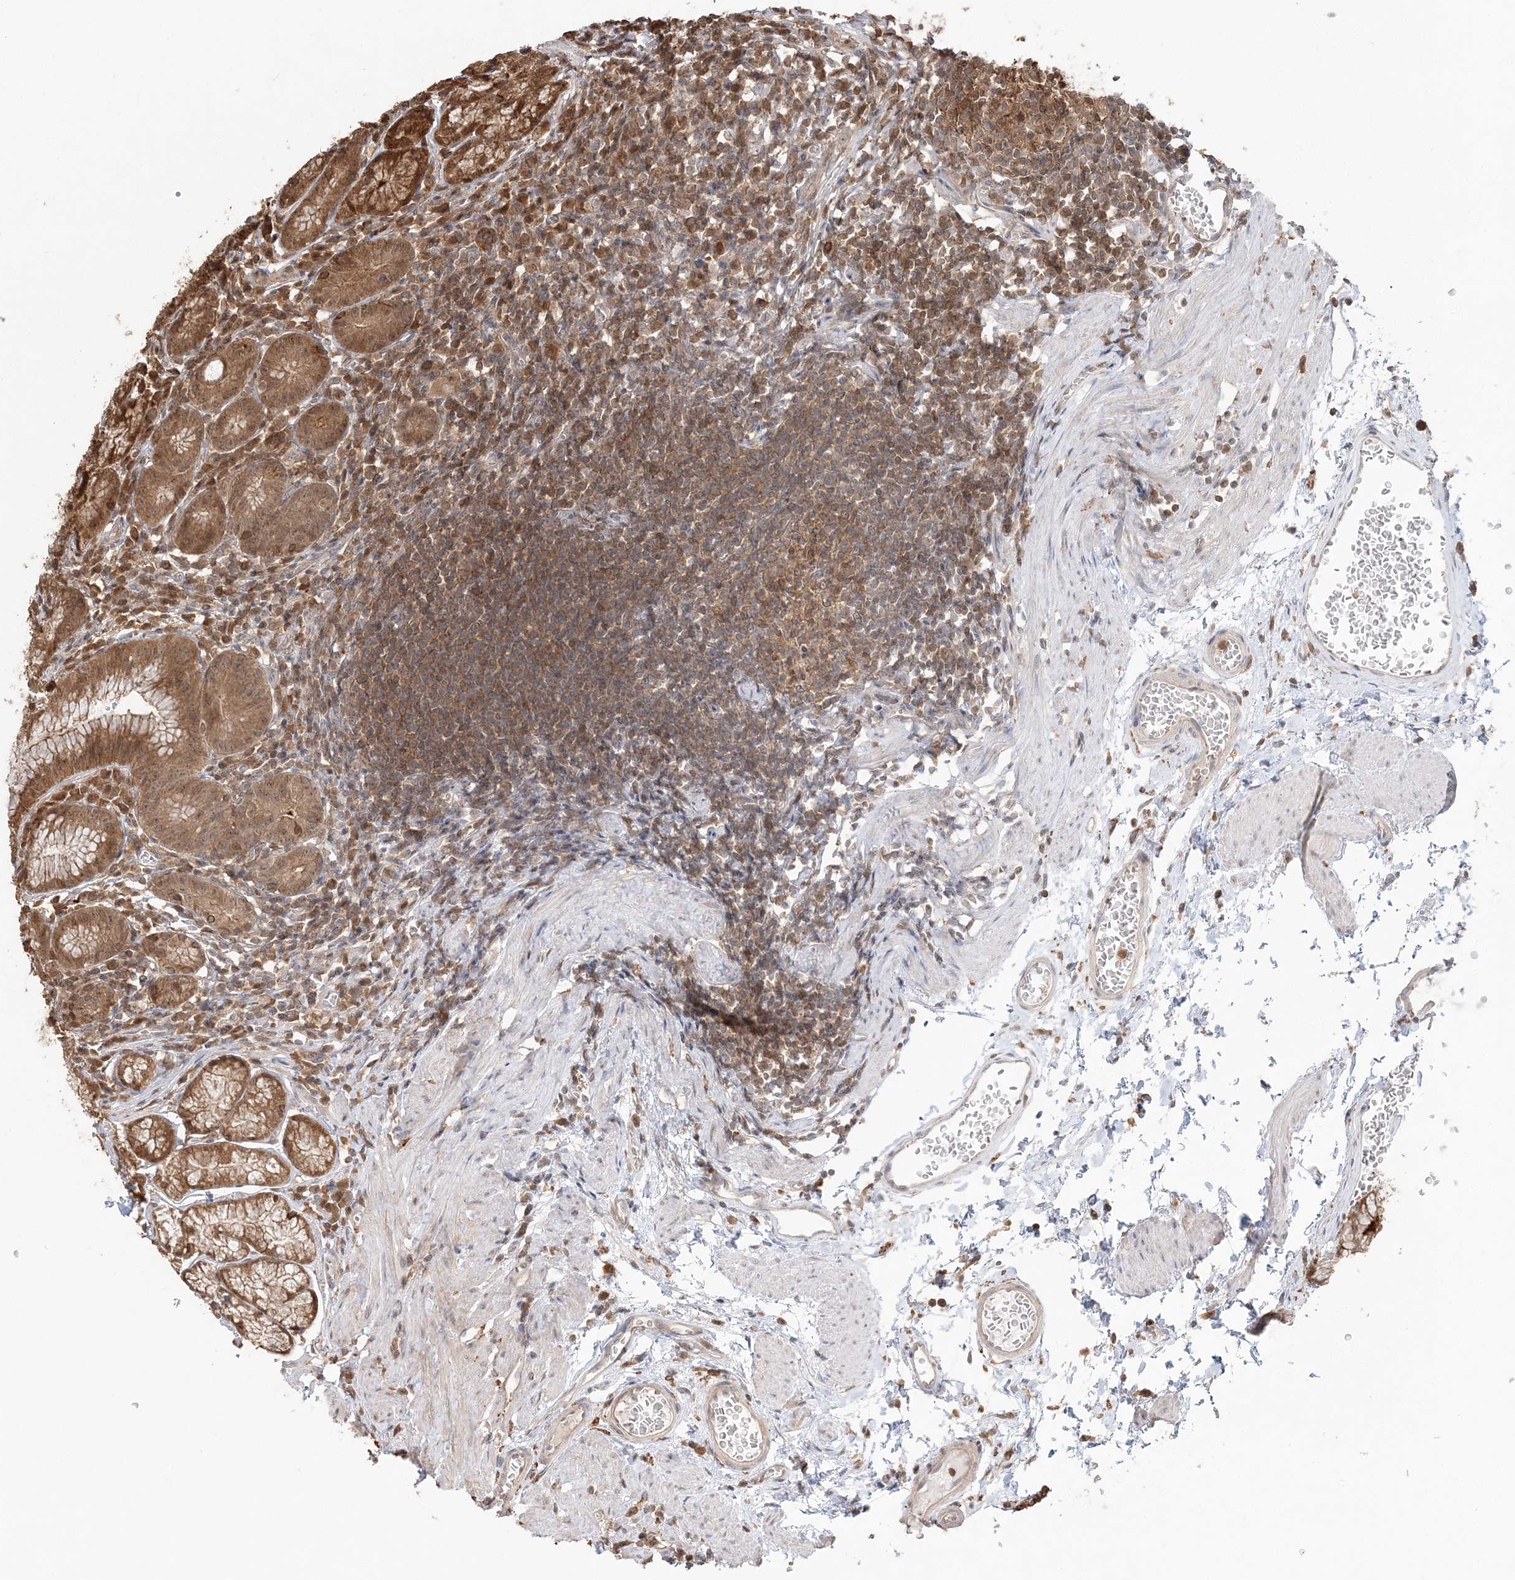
{"staining": {"intensity": "moderate", "quantity": ">75%", "location": "cytoplasmic/membranous,nuclear"}, "tissue": "stomach", "cell_type": "Glandular cells", "image_type": "normal", "snomed": [{"axis": "morphology", "description": "Normal tissue, NOS"}, {"axis": "topography", "description": "Stomach"}], "caption": "Immunohistochemical staining of unremarkable stomach shows medium levels of moderate cytoplasmic/membranous,nuclear staining in approximately >75% of glandular cells. The staining was performed using DAB to visualize the protein expression in brown, while the nuclei were stained in blue with hematoxylin (Magnification: 20x).", "gene": "CAB39", "patient": {"sex": "male", "age": 55}}